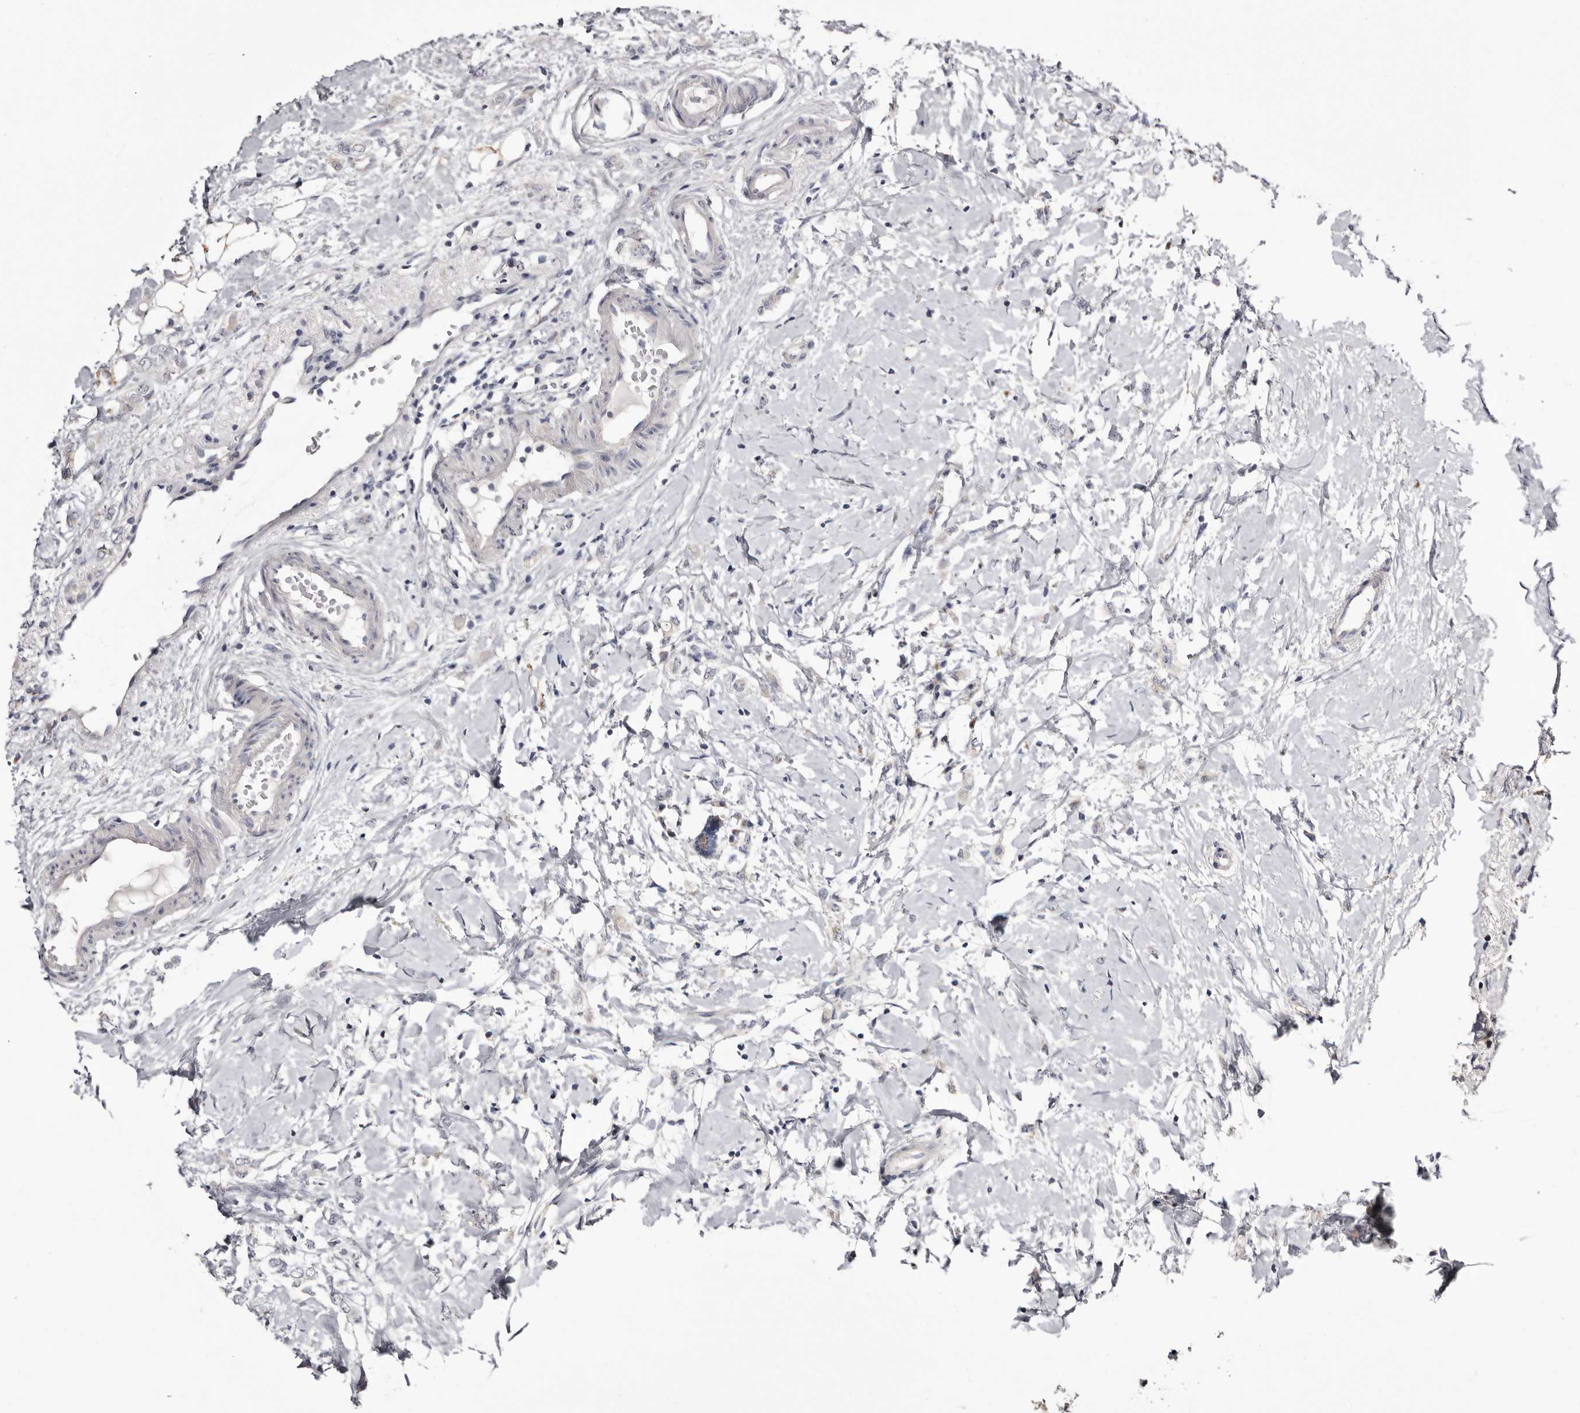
{"staining": {"intensity": "negative", "quantity": "none", "location": "none"}, "tissue": "breast cancer", "cell_type": "Tumor cells", "image_type": "cancer", "snomed": [{"axis": "morphology", "description": "Normal tissue, NOS"}, {"axis": "morphology", "description": "Lobular carcinoma"}, {"axis": "topography", "description": "Breast"}], "caption": "The image shows no significant positivity in tumor cells of breast cancer (lobular carcinoma).", "gene": "CASQ1", "patient": {"sex": "female", "age": 47}}